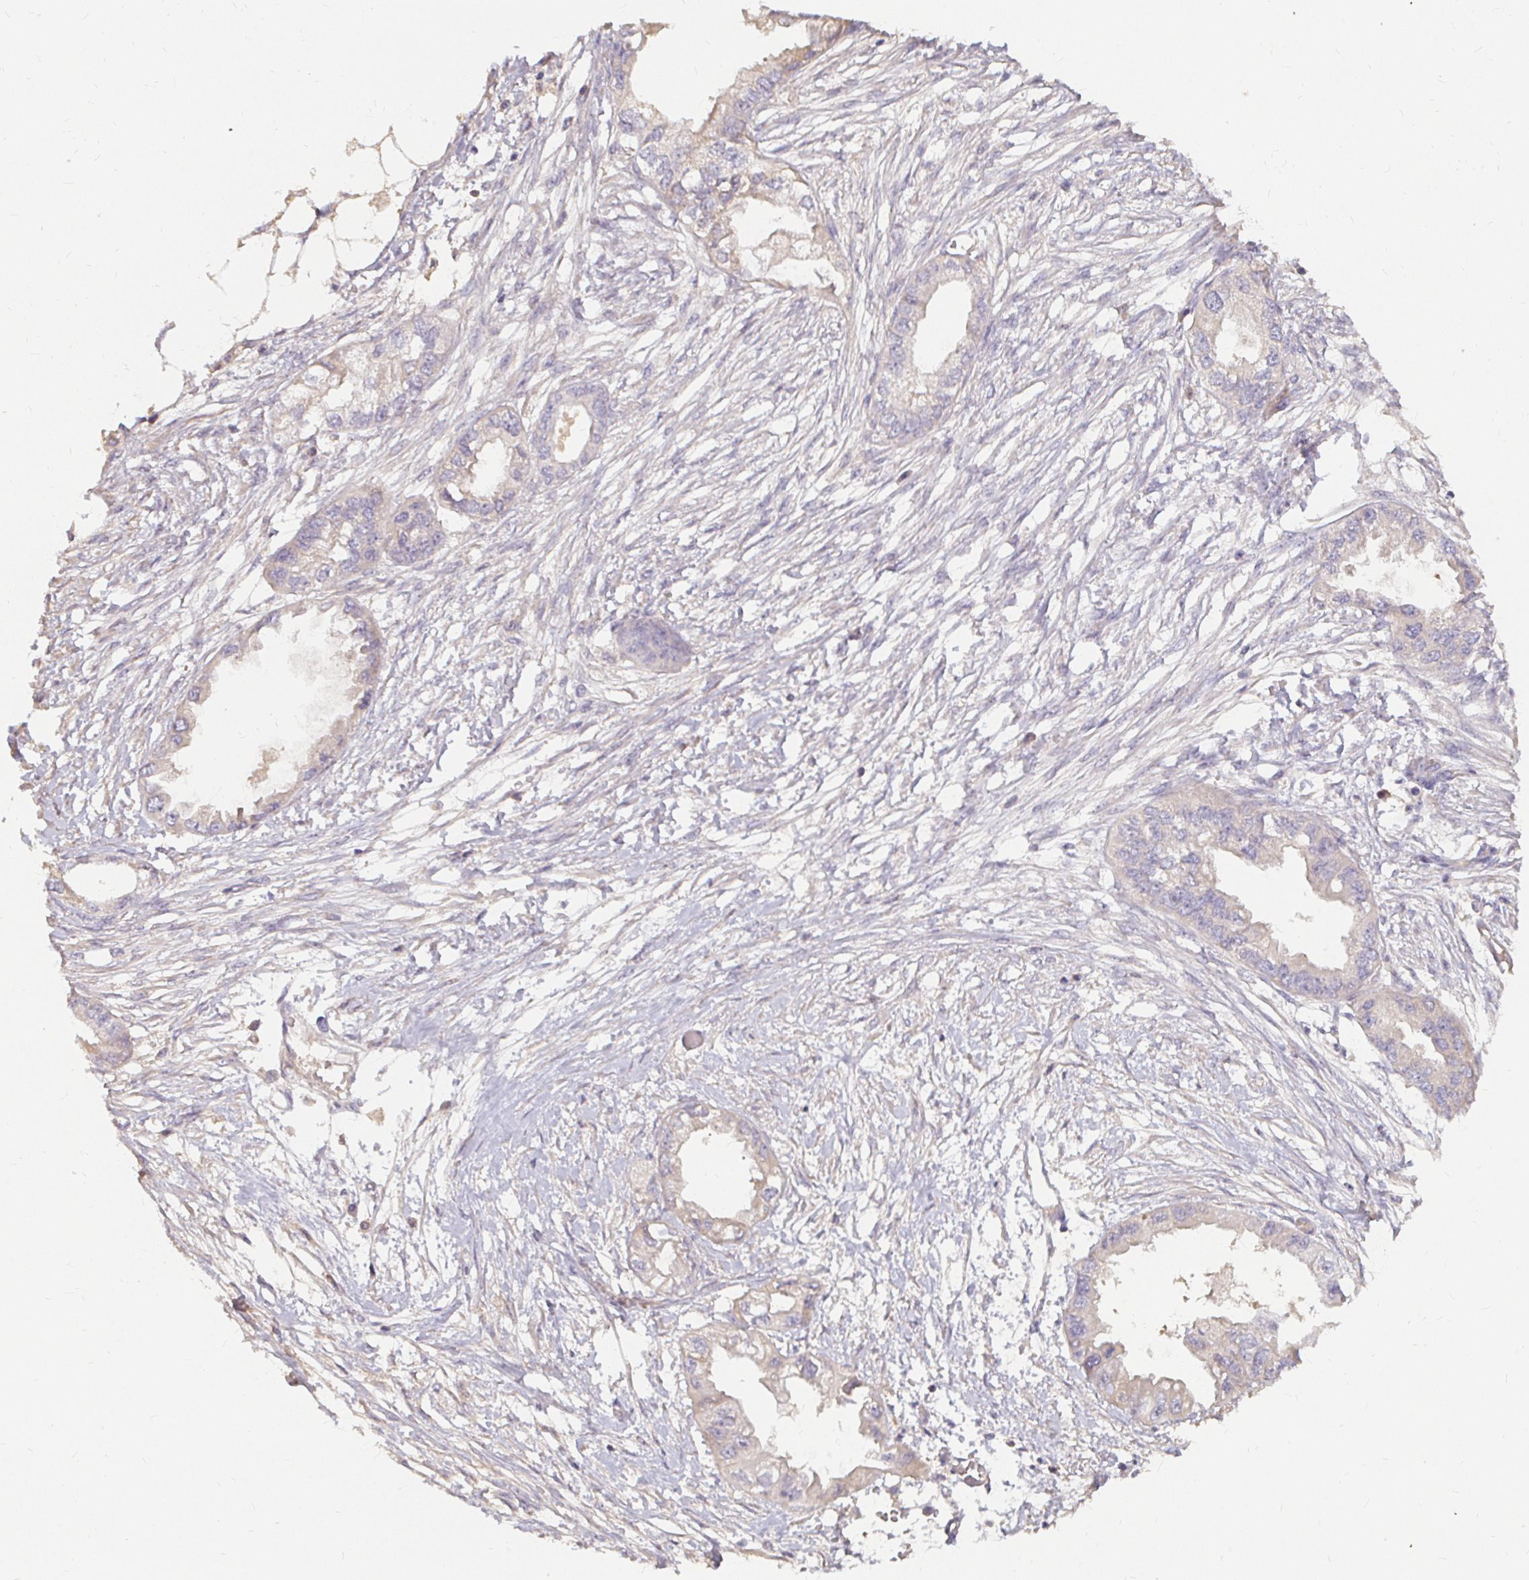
{"staining": {"intensity": "negative", "quantity": "none", "location": "none"}, "tissue": "endometrial cancer", "cell_type": "Tumor cells", "image_type": "cancer", "snomed": [{"axis": "morphology", "description": "Adenocarcinoma, NOS"}, {"axis": "morphology", "description": "Adenocarcinoma, metastatic, NOS"}, {"axis": "topography", "description": "Adipose tissue"}, {"axis": "topography", "description": "Endometrium"}], "caption": "This is an immunohistochemistry histopathology image of endometrial cancer. There is no staining in tumor cells.", "gene": "LOXL4", "patient": {"sex": "female", "age": 67}}